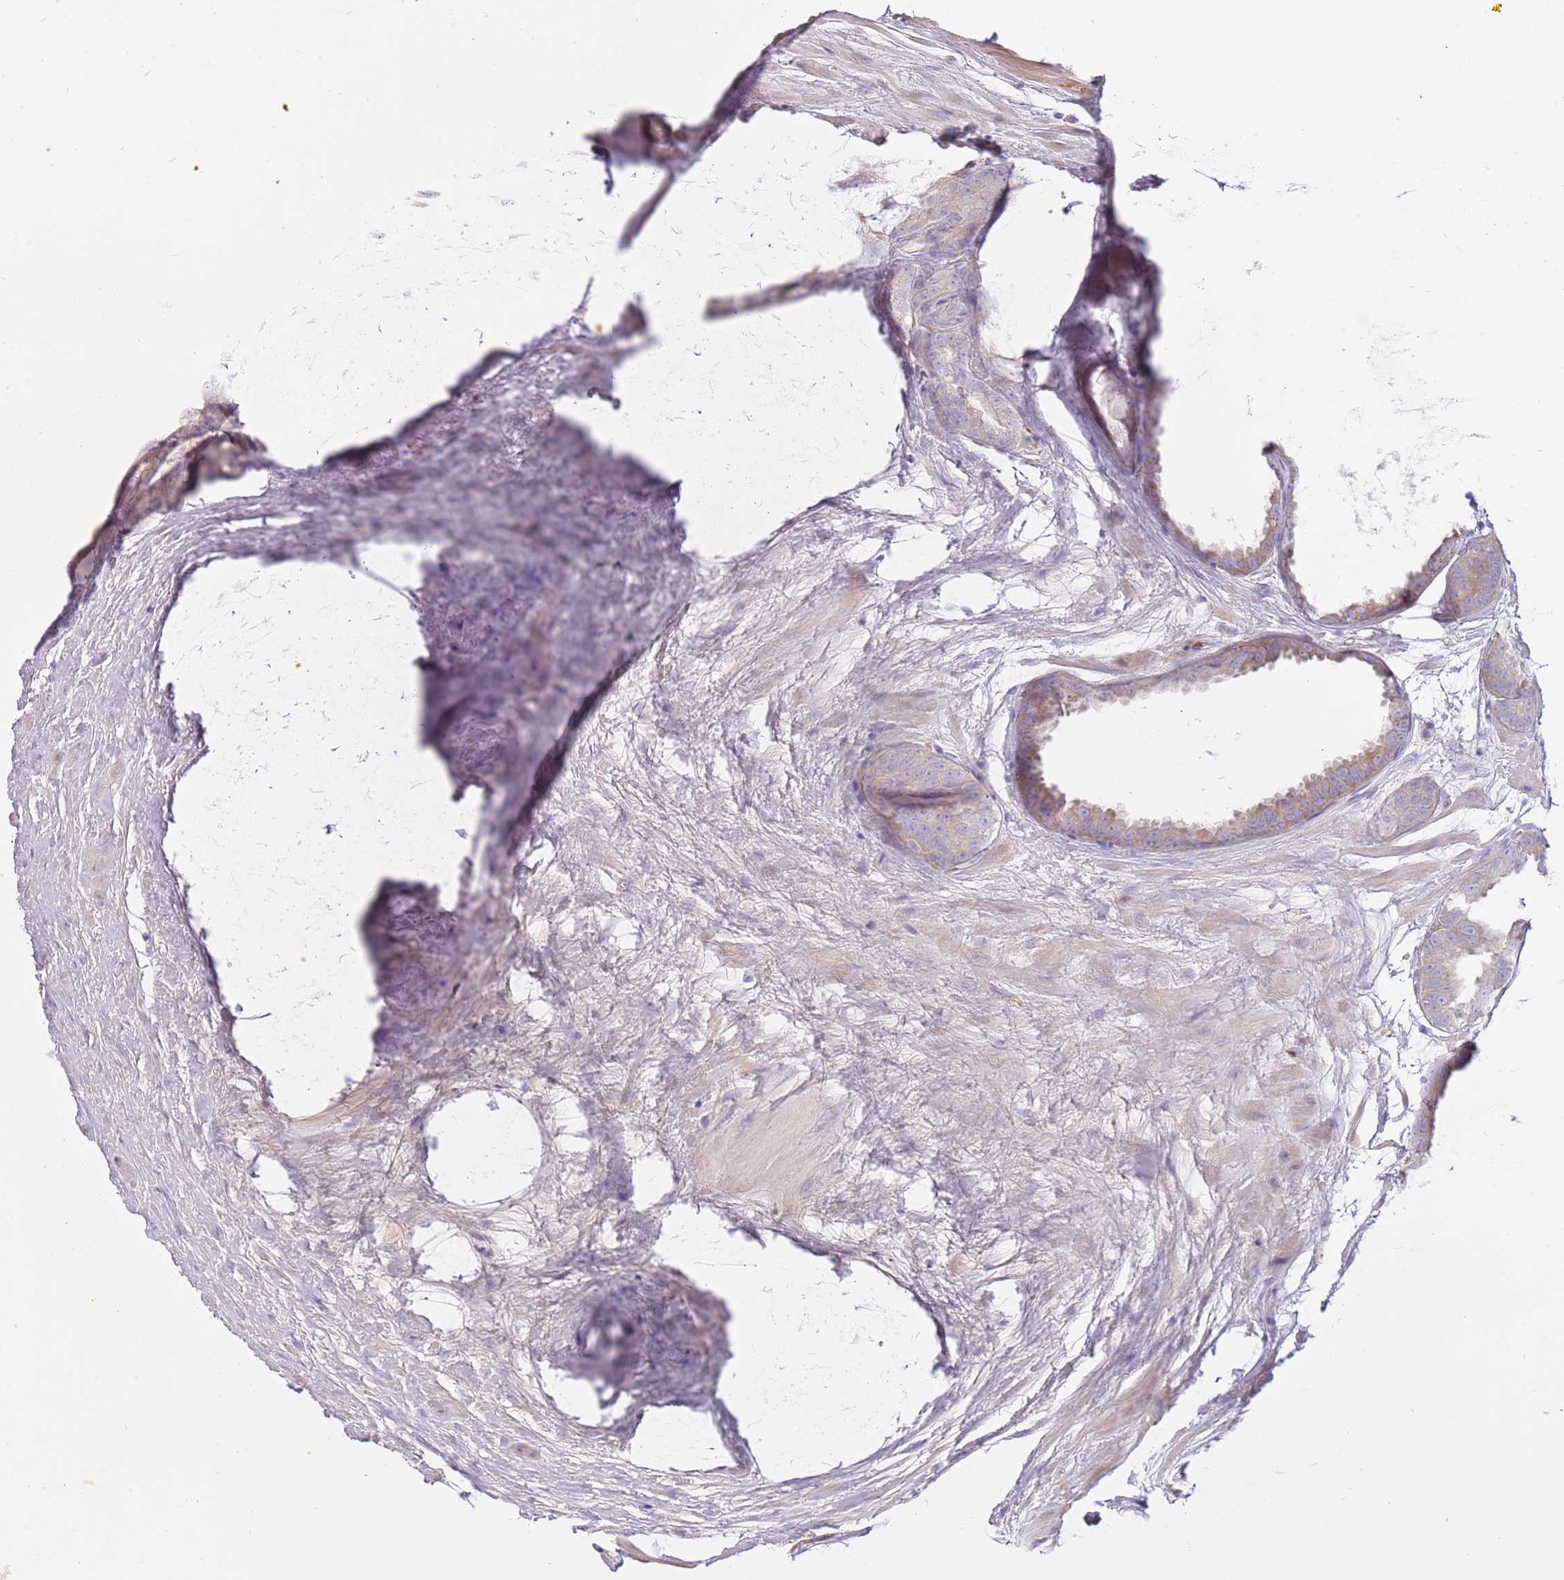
{"staining": {"intensity": "negative", "quantity": "none", "location": "none"}, "tissue": "prostate cancer", "cell_type": "Tumor cells", "image_type": "cancer", "snomed": [{"axis": "morphology", "description": "Adenocarcinoma, High grade"}, {"axis": "topography", "description": "Prostate"}], "caption": "The photomicrograph demonstrates no significant staining in tumor cells of prostate high-grade adenocarcinoma. Nuclei are stained in blue.", "gene": "MCUB", "patient": {"sex": "male", "age": 72}}